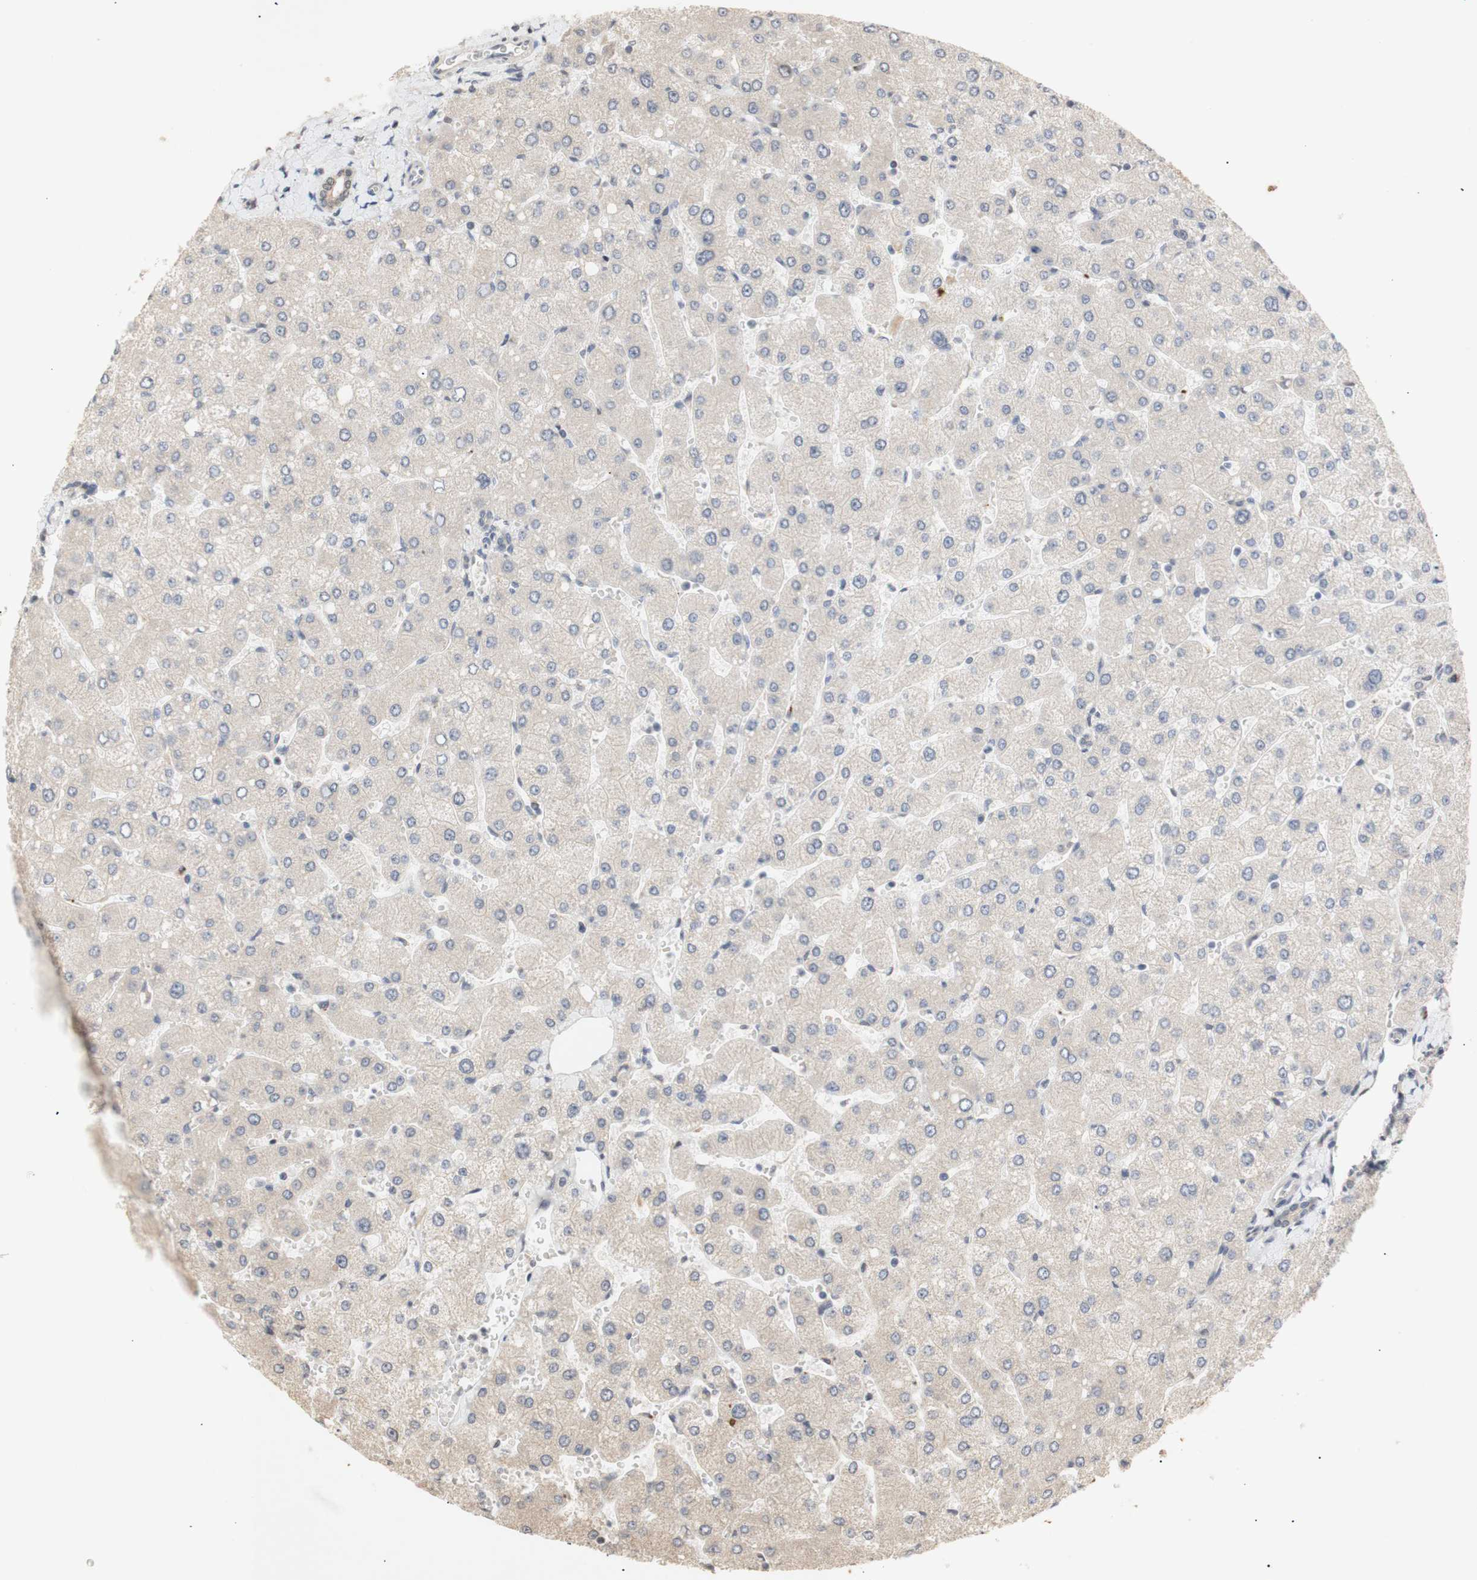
{"staining": {"intensity": "weak", "quantity": ">75%", "location": "cytoplasmic/membranous"}, "tissue": "liver", "cell_type": "Cholangiocytes", "image_type": "normal", "snomed": [{"axis": "morphology", "description": "Normal tissue, NOS"}, {"axis": "topography", "description": "Liver"}], "caption": "Cholangiocytes exhibit low levels of weak cytoplasmic/membranous staining in about >75% of cells in normal liver.", "gene": "FOSB", "patient": {"sex": "male", "age": 55}}